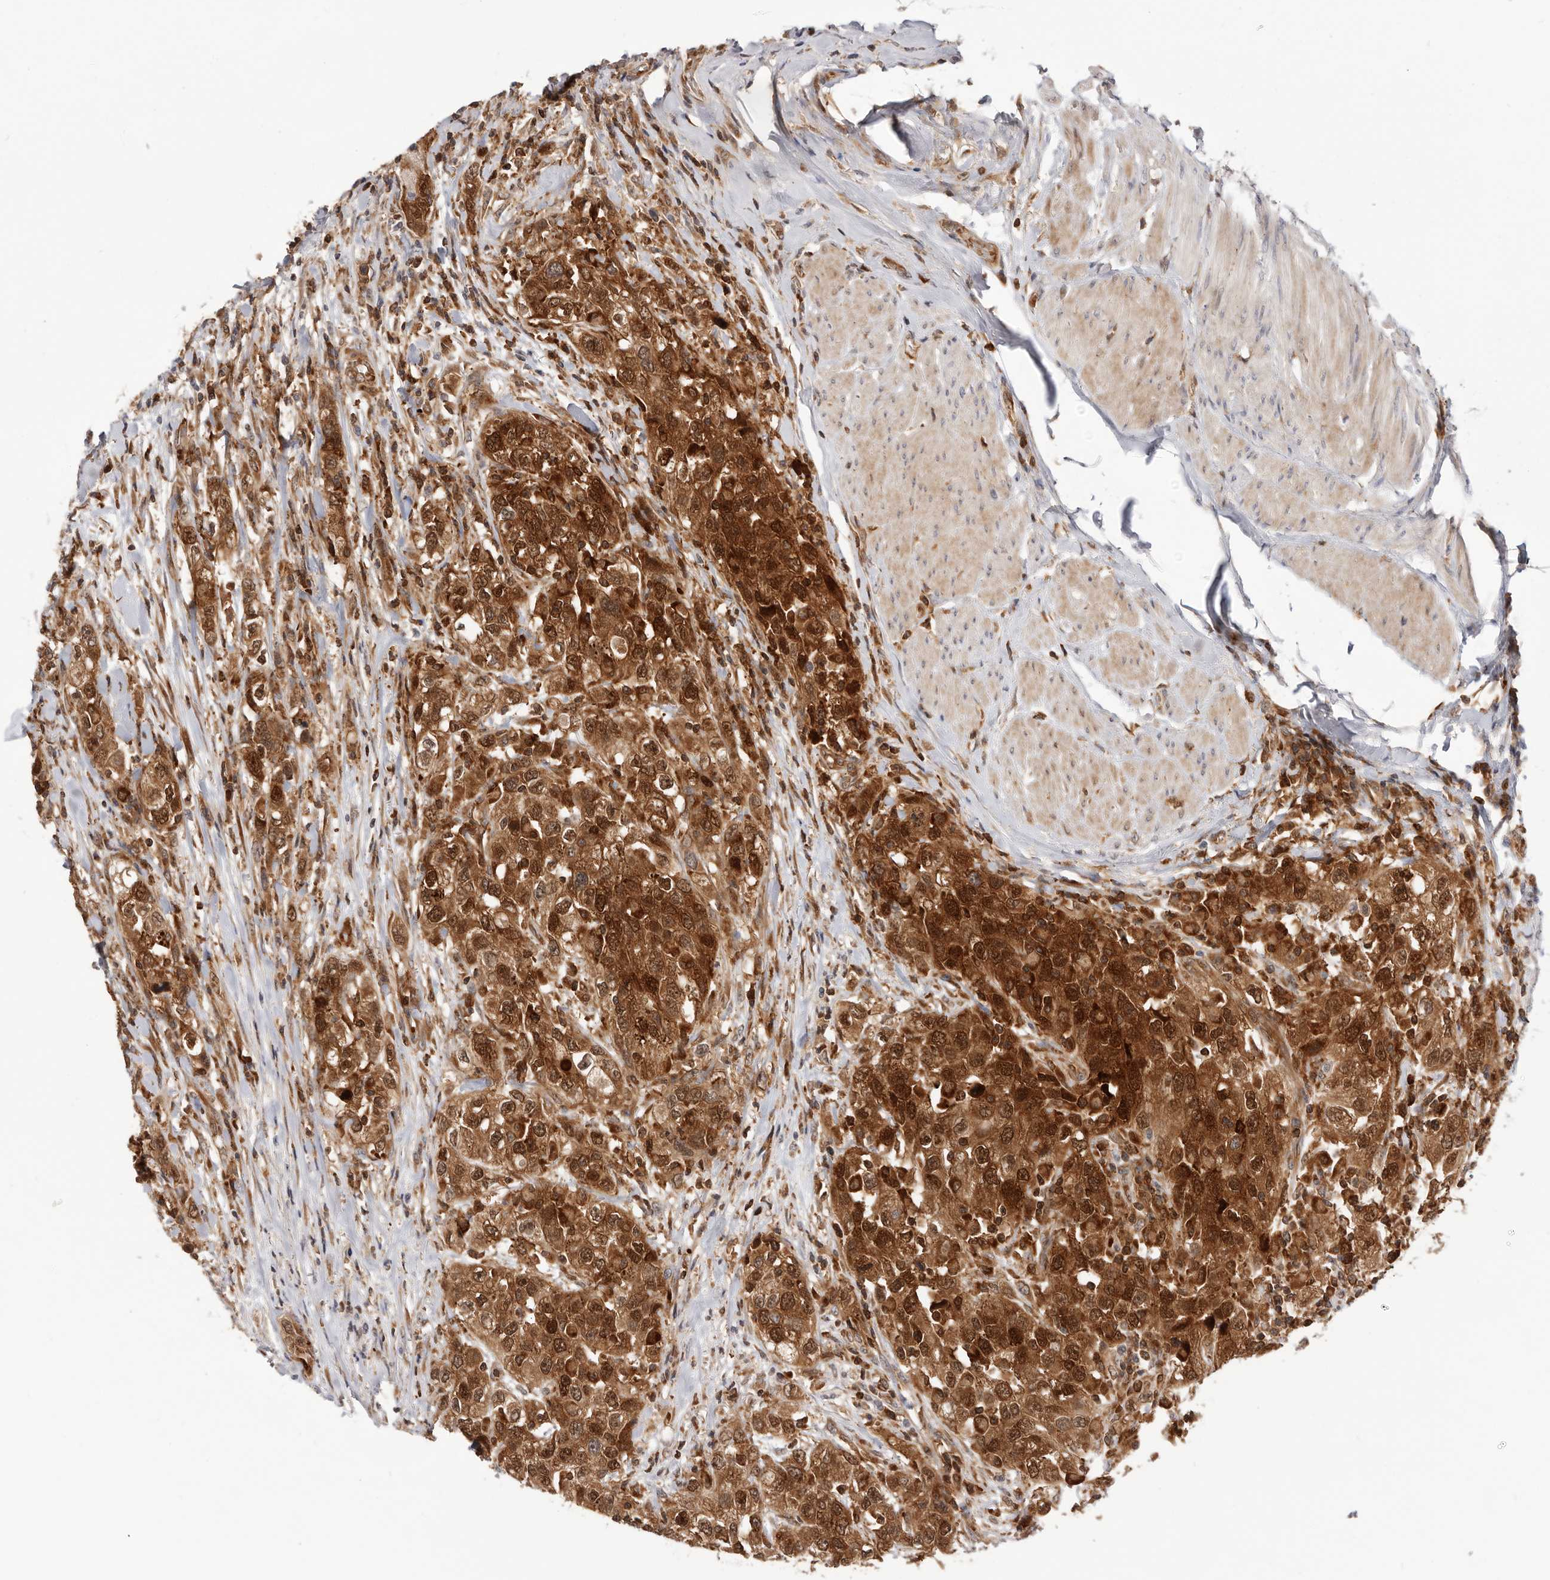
{"staining": {"intensity": "strong", "quantity": ">75%", "location": "cytoplasmic/membranous,nuclear"}, "tissue": "urothelial cancer", "cell_type": "Tumor cells", "image_type": "cancer", "snomed": [{"axis": "morphology", "description": "Urothelial carcinoma, High grade"}, {"axis": "topography", "description": "Urinary bladder"}], "caption": "Protein staining exhibits strong cytoplasmic/membranous and nuclear positivity in about >75% of tumor cells in urothelial cancer.", "gene": "RNF213", "patient": {"sex": "female", "age": 80}}